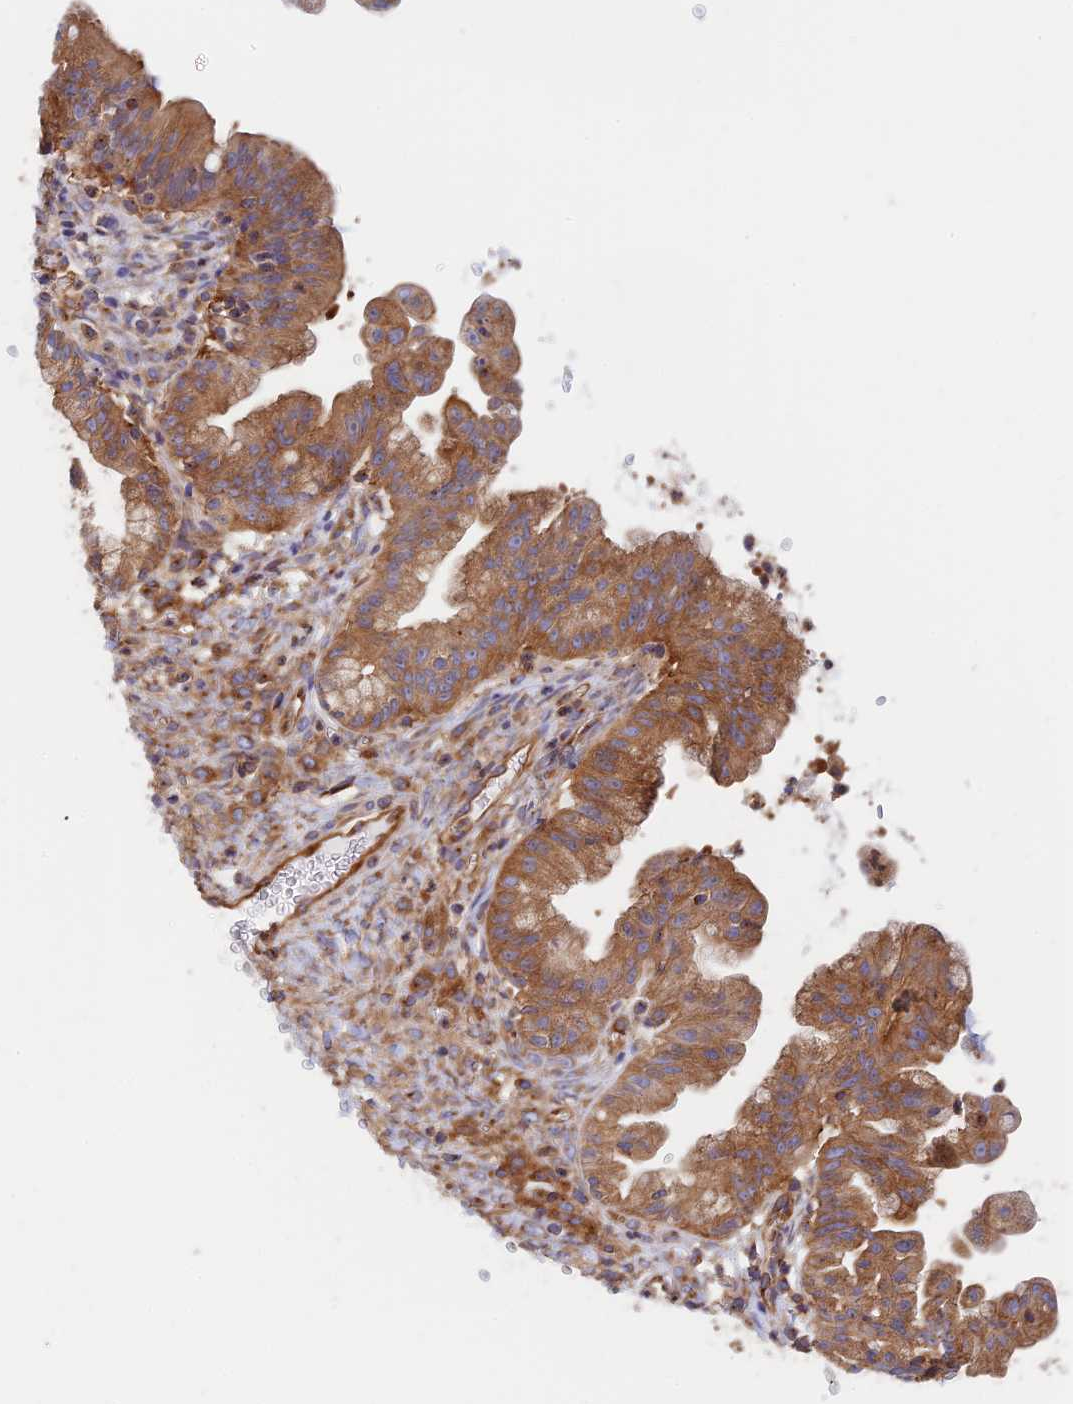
{"staining": {"intensity": "moderate", "quantity": ">75%", "location": "cytoplasmic/membranous"}, "tissue": "ovarian cancer", "cell_type": "Tumor cells", "image_type": "cancer", "snomed": [{"axis": "morphology", "description": "Cystadenocarcinoma, mucinous, NOS"}, {"axis": "topography", "description": "Ovary"}], "caption": "Brown immunohistochemical staining in ovarian cancer displays moderate cytoplasmic/membranous positivity in about >75% of tumor cells. Immunohistochemistry stains the protein in brown and the nuclei are stained blue.", "gene": "DCTN2", "patient": {"sex": "female", "age": 70}}